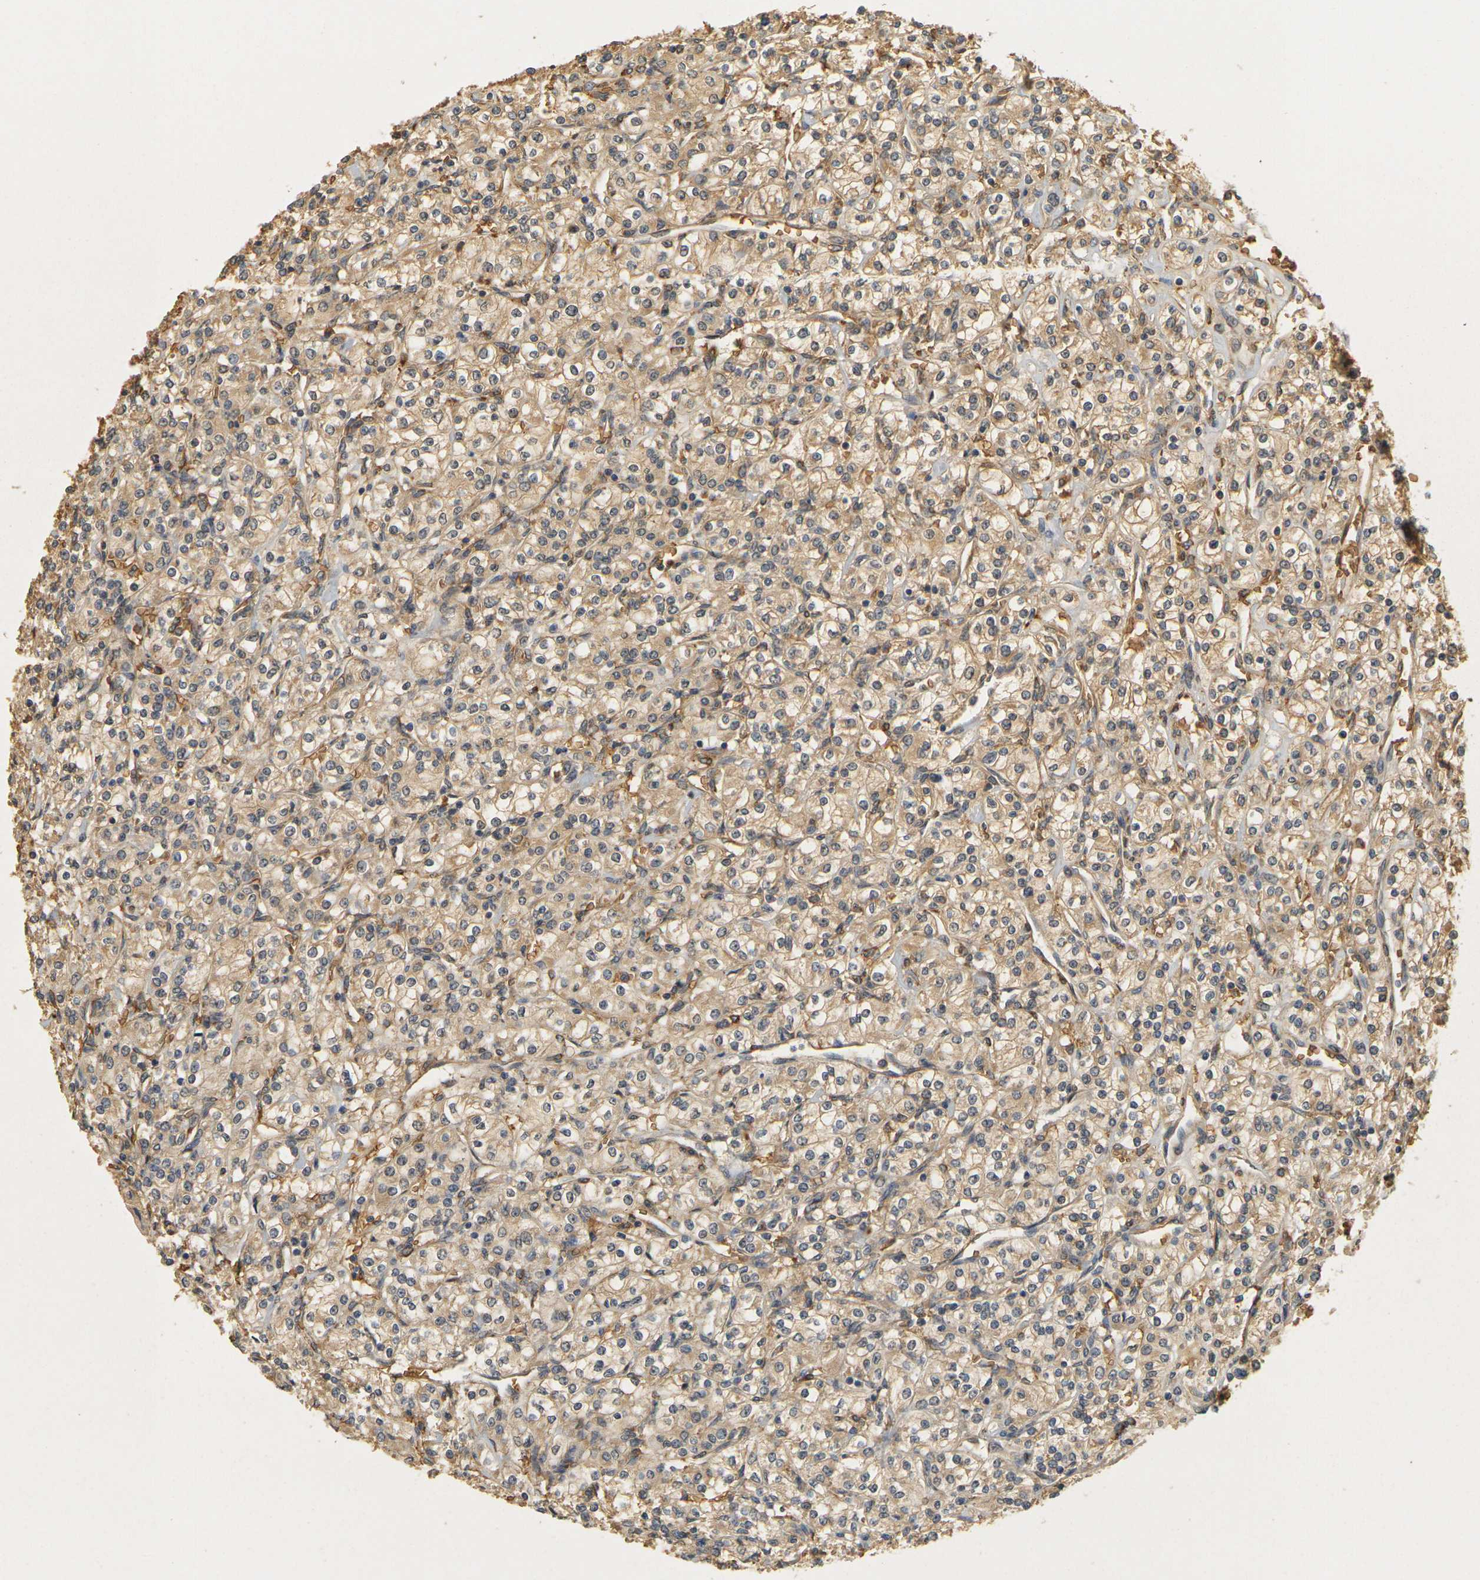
{"staining": {"intensity": "negative", "quantity": "none", "location": "none"}, "tissue": "renal cancer", "cell_type": "Tumor cells", "image_type": "cancer", "snomed": [{"axis": "morphology", "description": "Adenocarcinoma, NOS"}, {"axis": "topography", "description": "Kidney"}], "caption": "This image is of renal adenocarcinoma stained with IHC to label a protein in brown with the nuclei are counter-stained blue. There is no staining in tumor cells.", "gene": "MEGF9", "patient": {"sex": "male", "age": 77}}